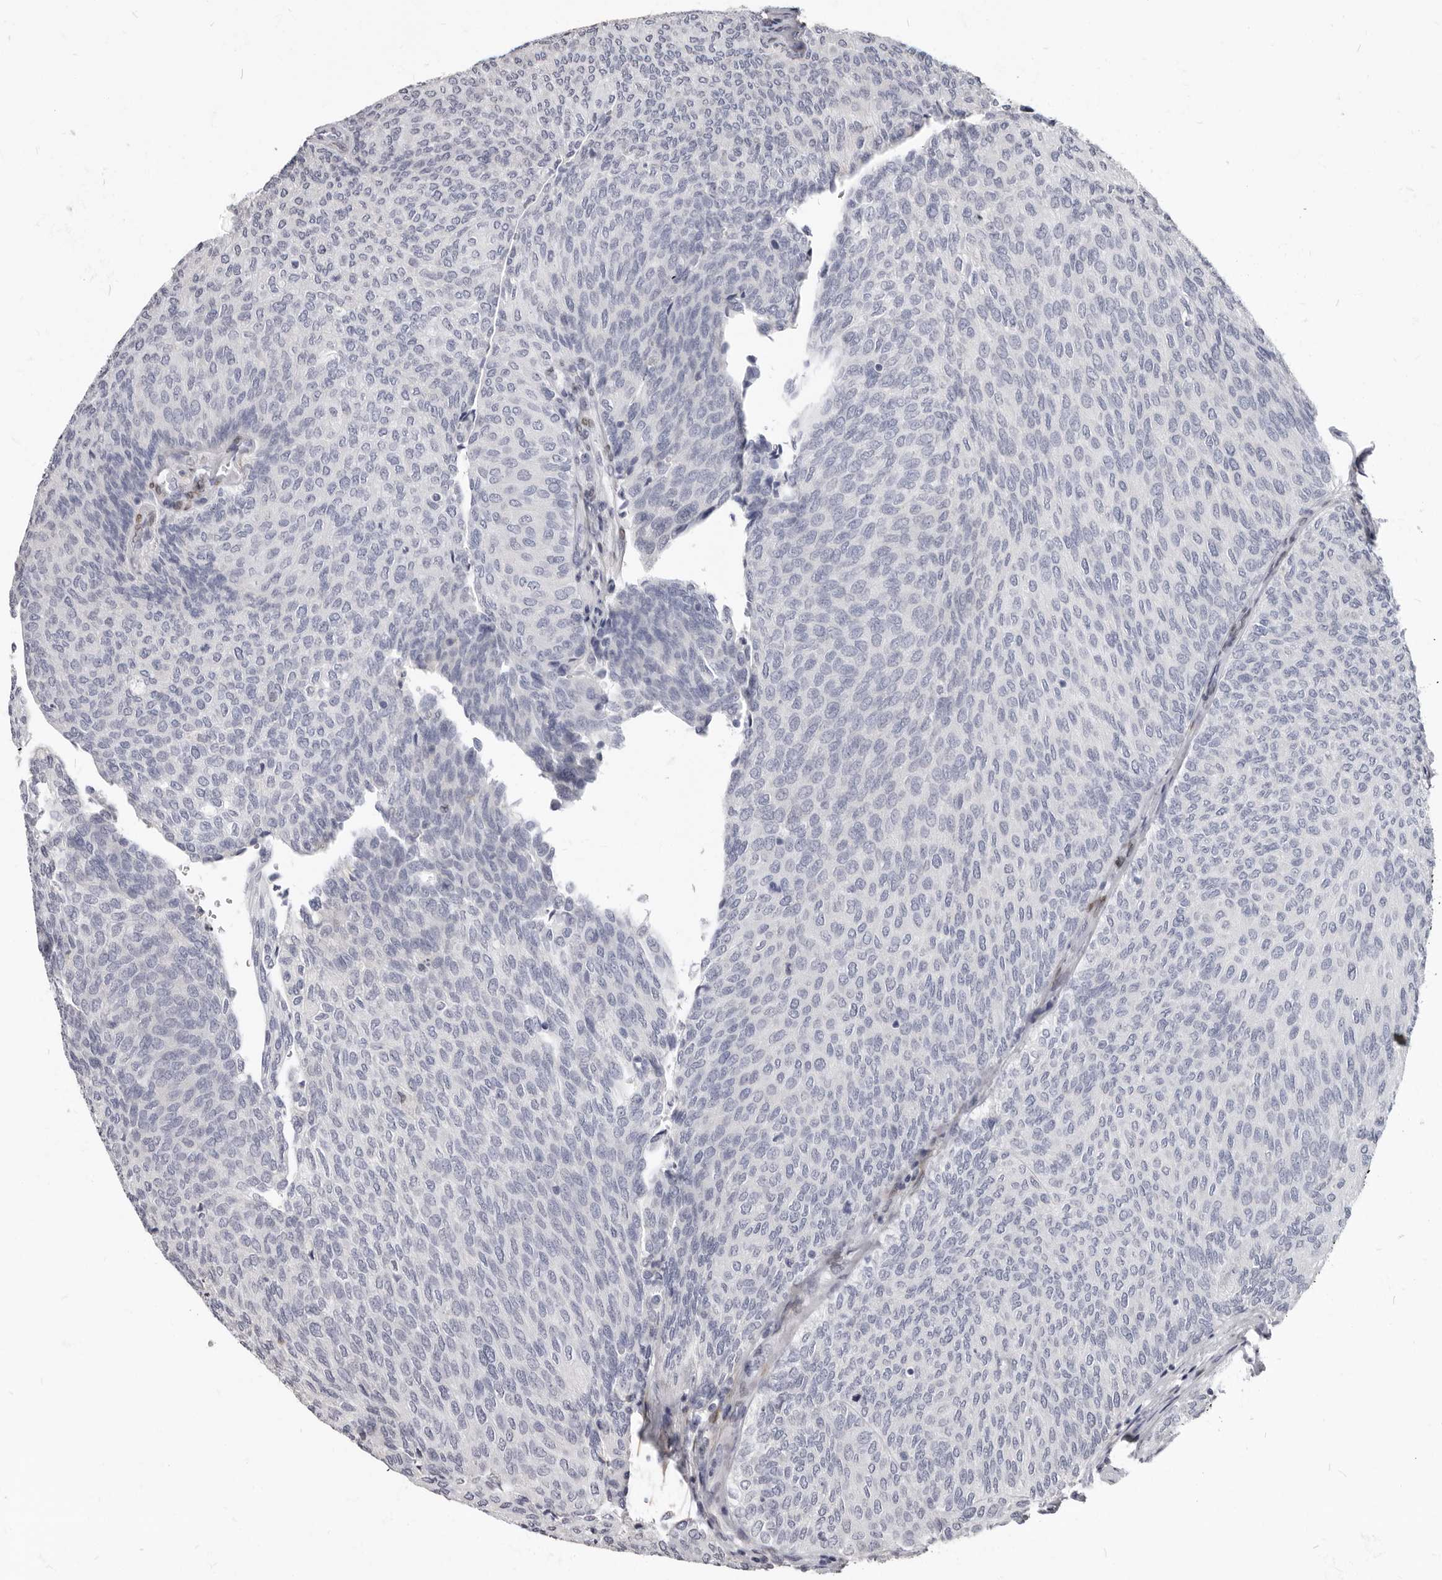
{"staining": {"intensity": "negative", "quantity": "none", "location": "none"}, "tissue": "urothelial cancer", "cell_type": "Tumor cells", "image_type": "cancer", "snomed": [{"axis": "morphology", "description": "Urothelial carcinoma, Low grade"}, {"axis": "topography", "description": "Urinary bladder"}], "caption": "Immunohistochemical staining of human urothelial cancer demonstrates no significant expression in tumor cells.", "gene": "MRGPRF", "patient": {"sex": "female", "age": 79}}